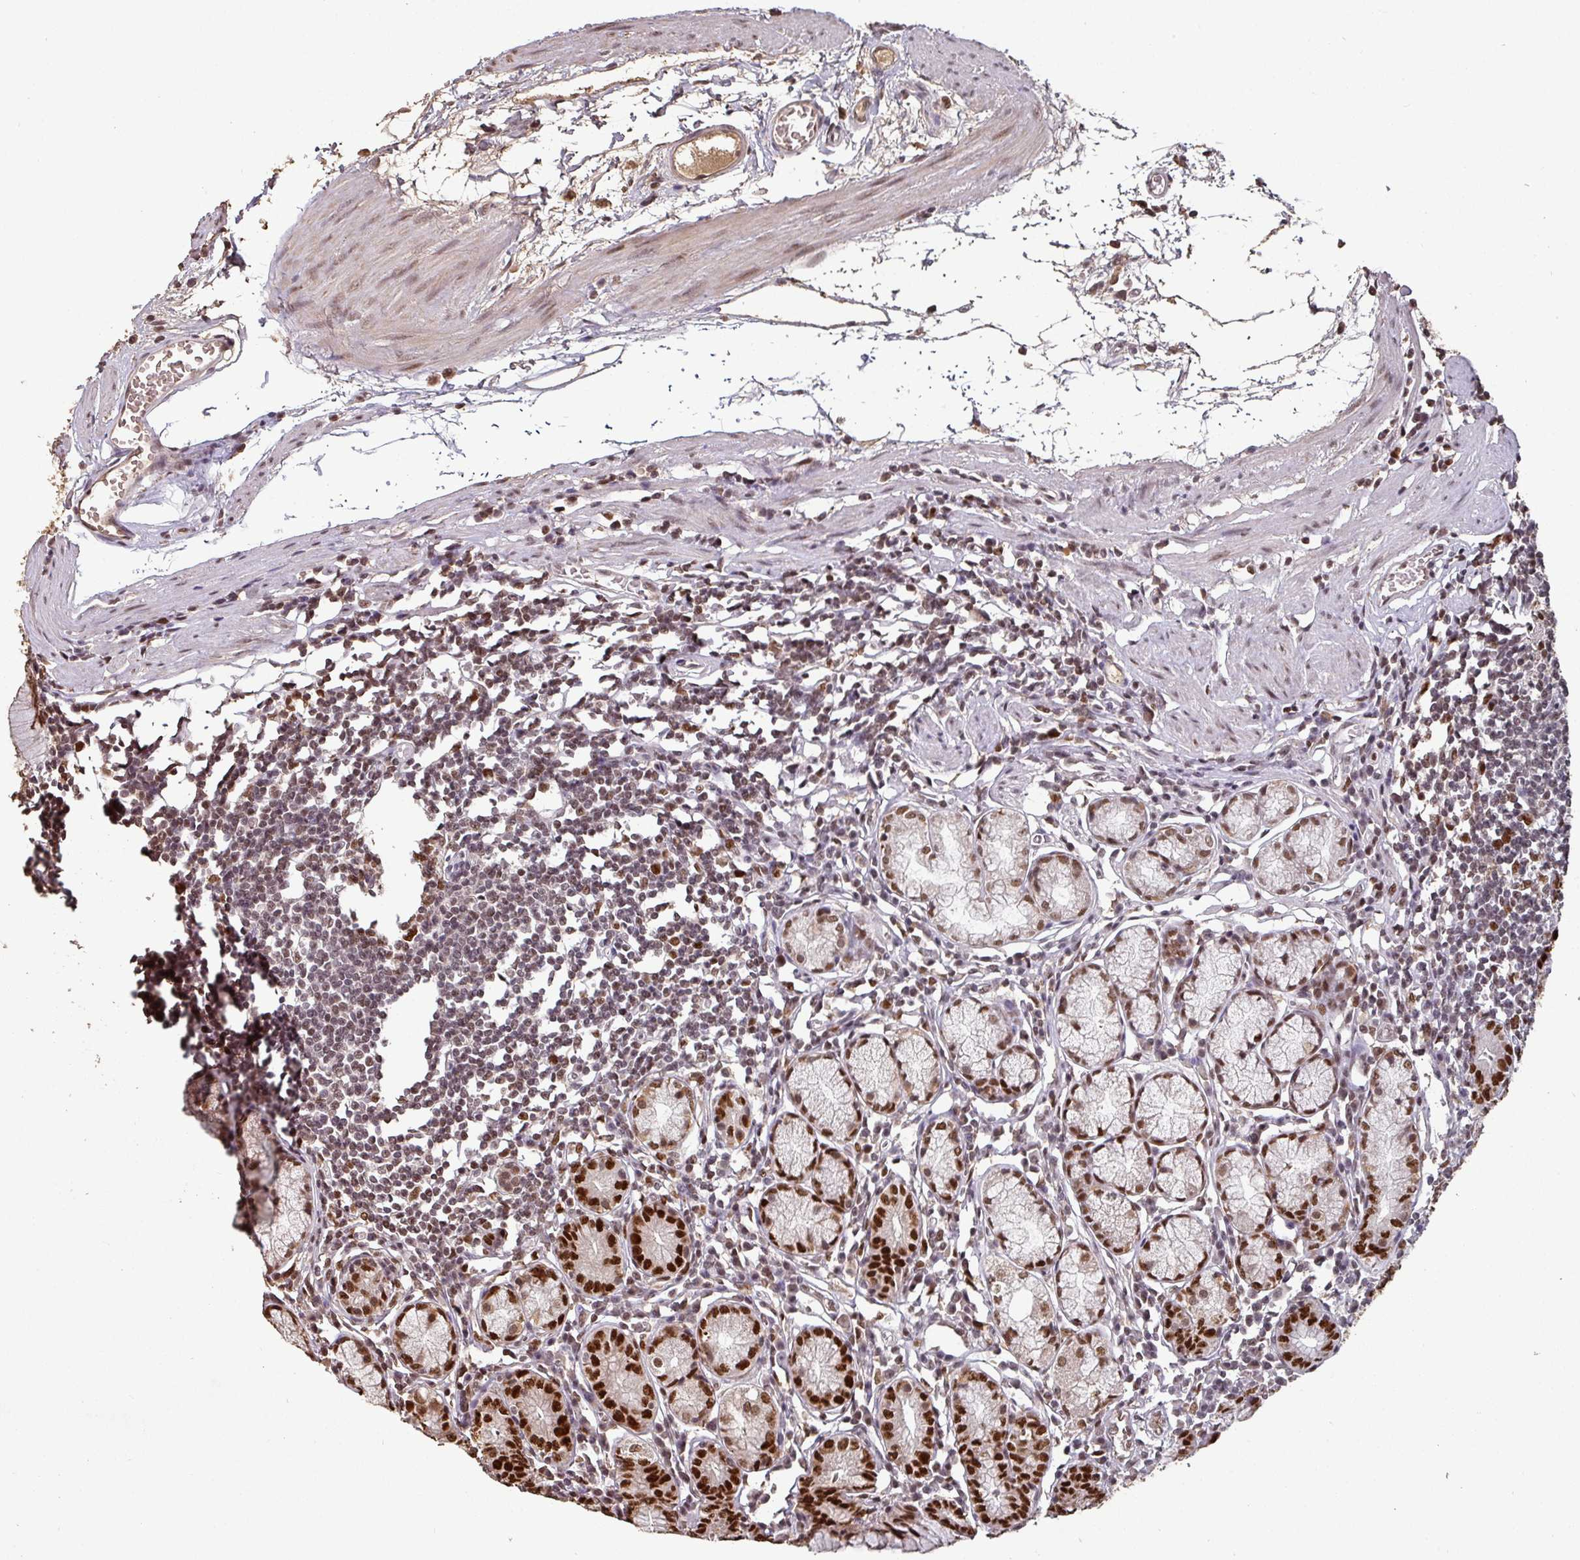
{"staining": {"intensity": "strong", "quantity": ">75%", "location": "cytoplasmic/membranous,nuclear"}, "tissue": "stomach", "cell_type": "Glandular cells", "image_type": "normal", "snomed": [{"axis": "morphology", "description": "Normal tissue, NOS"}, {"axis": "topography", "description": "Stomach"}], "caption": "The micrograph exhibits immunohistochemical staining of unremarkable stomach. There is strong cytoplasmic/membranous,nuclear staining is present in about >75% of glandular cells.", "gene": "POLD1", "patient": {"sex": "male", "age": 55}}